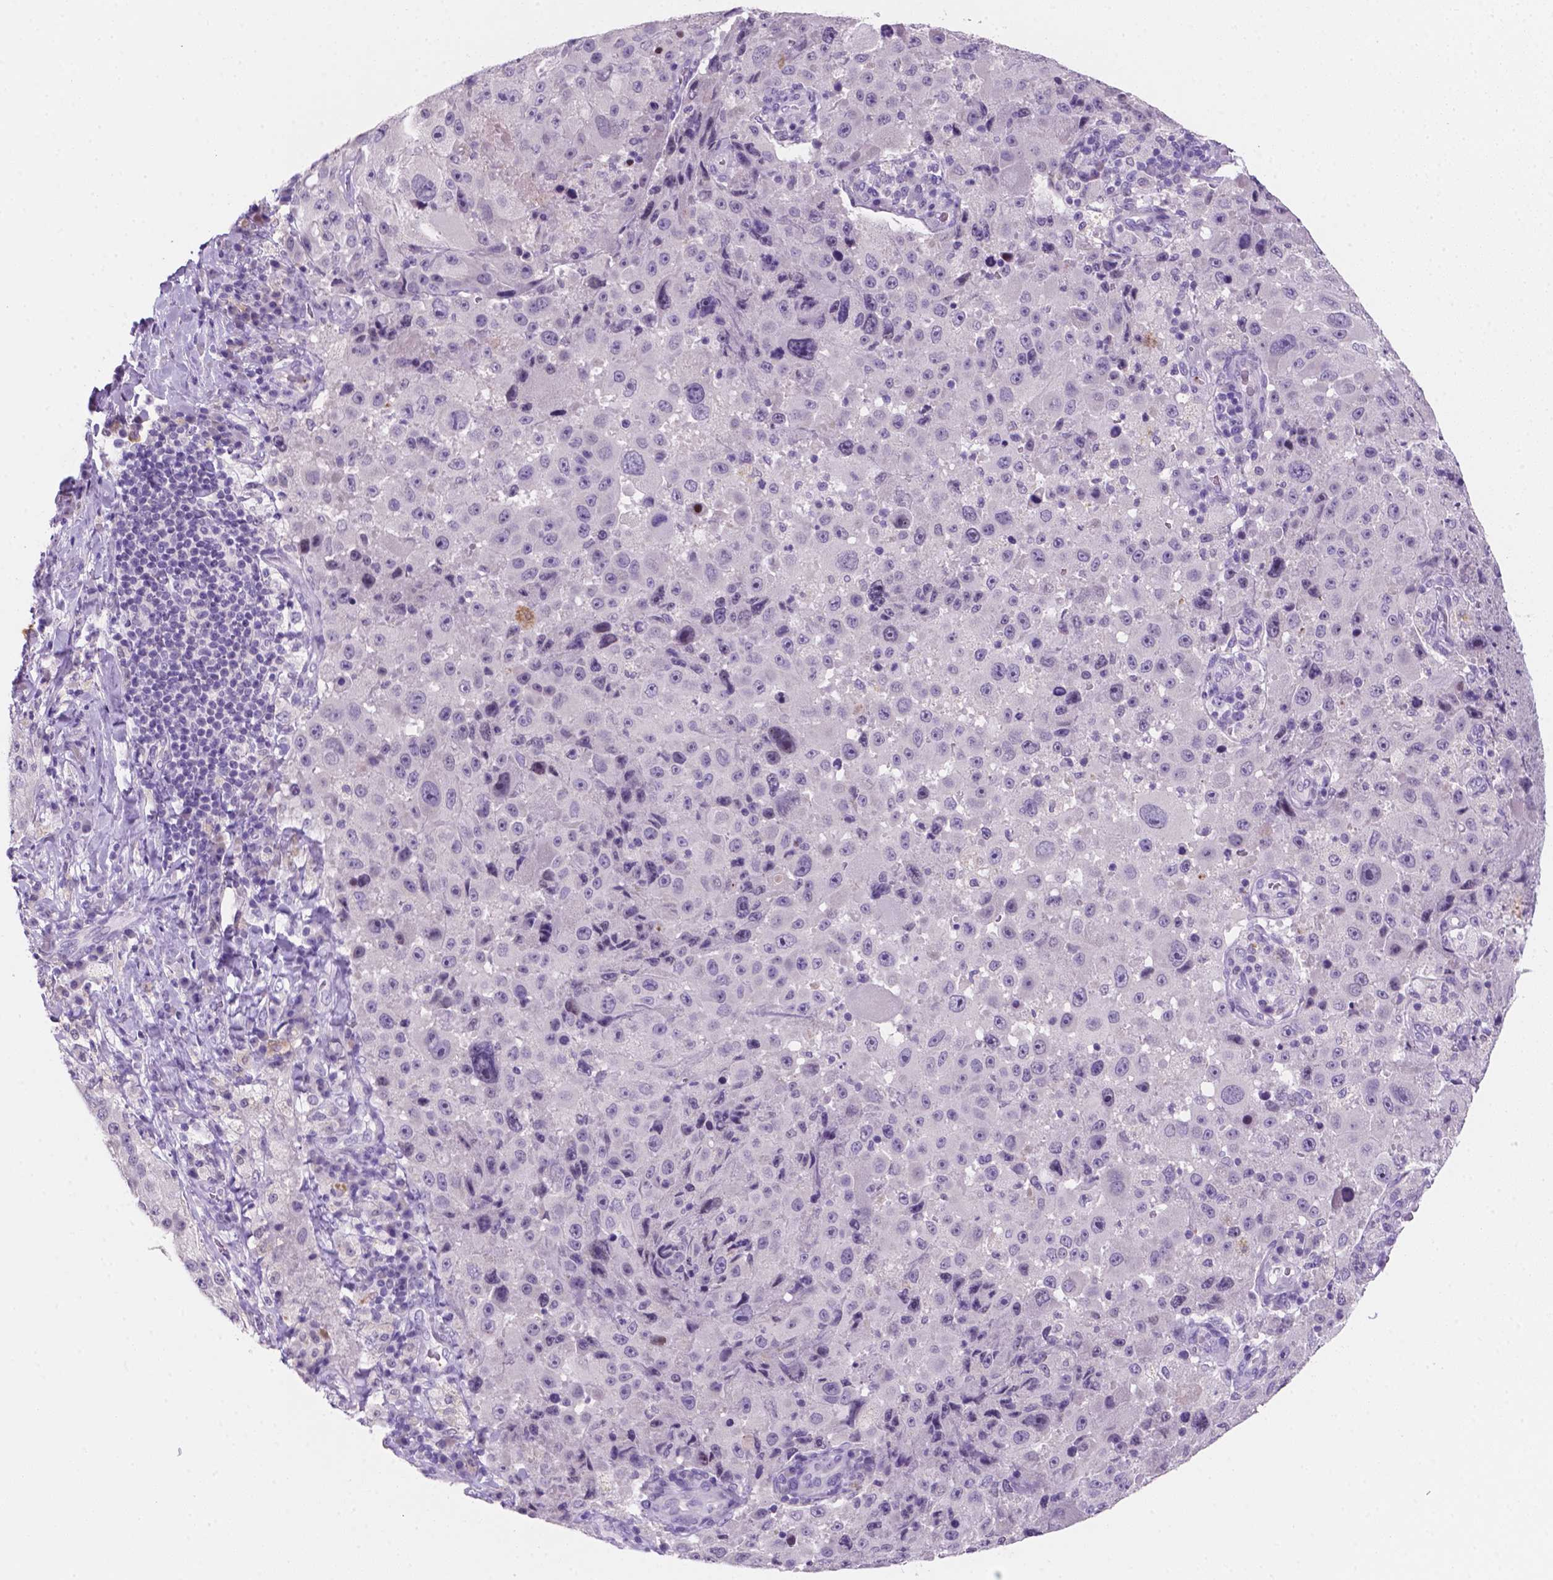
{"staining": {"intensity": "negative", "quantity": "none", "location": "none"}, "tissue": "melanoma", "cell_type": "Tumor cells", "image_type": "cancer", "snomed": [{"axis": "morphology", "description": "Malignant melanoma, Metastatic site"}, {"axis": "topography", "description": "Lymph node"}], "caption": "Image shows no significant protein positivity in tumor cells of malignant melanoma (metastatic site). The staining is performed using DAB (3,3'-diaminobenzidine) brown chromogen with nuclei counter-stained in using hematoxylin.", "gene": "EBLN2", "patient": {"sex": "male", "age": 62}}